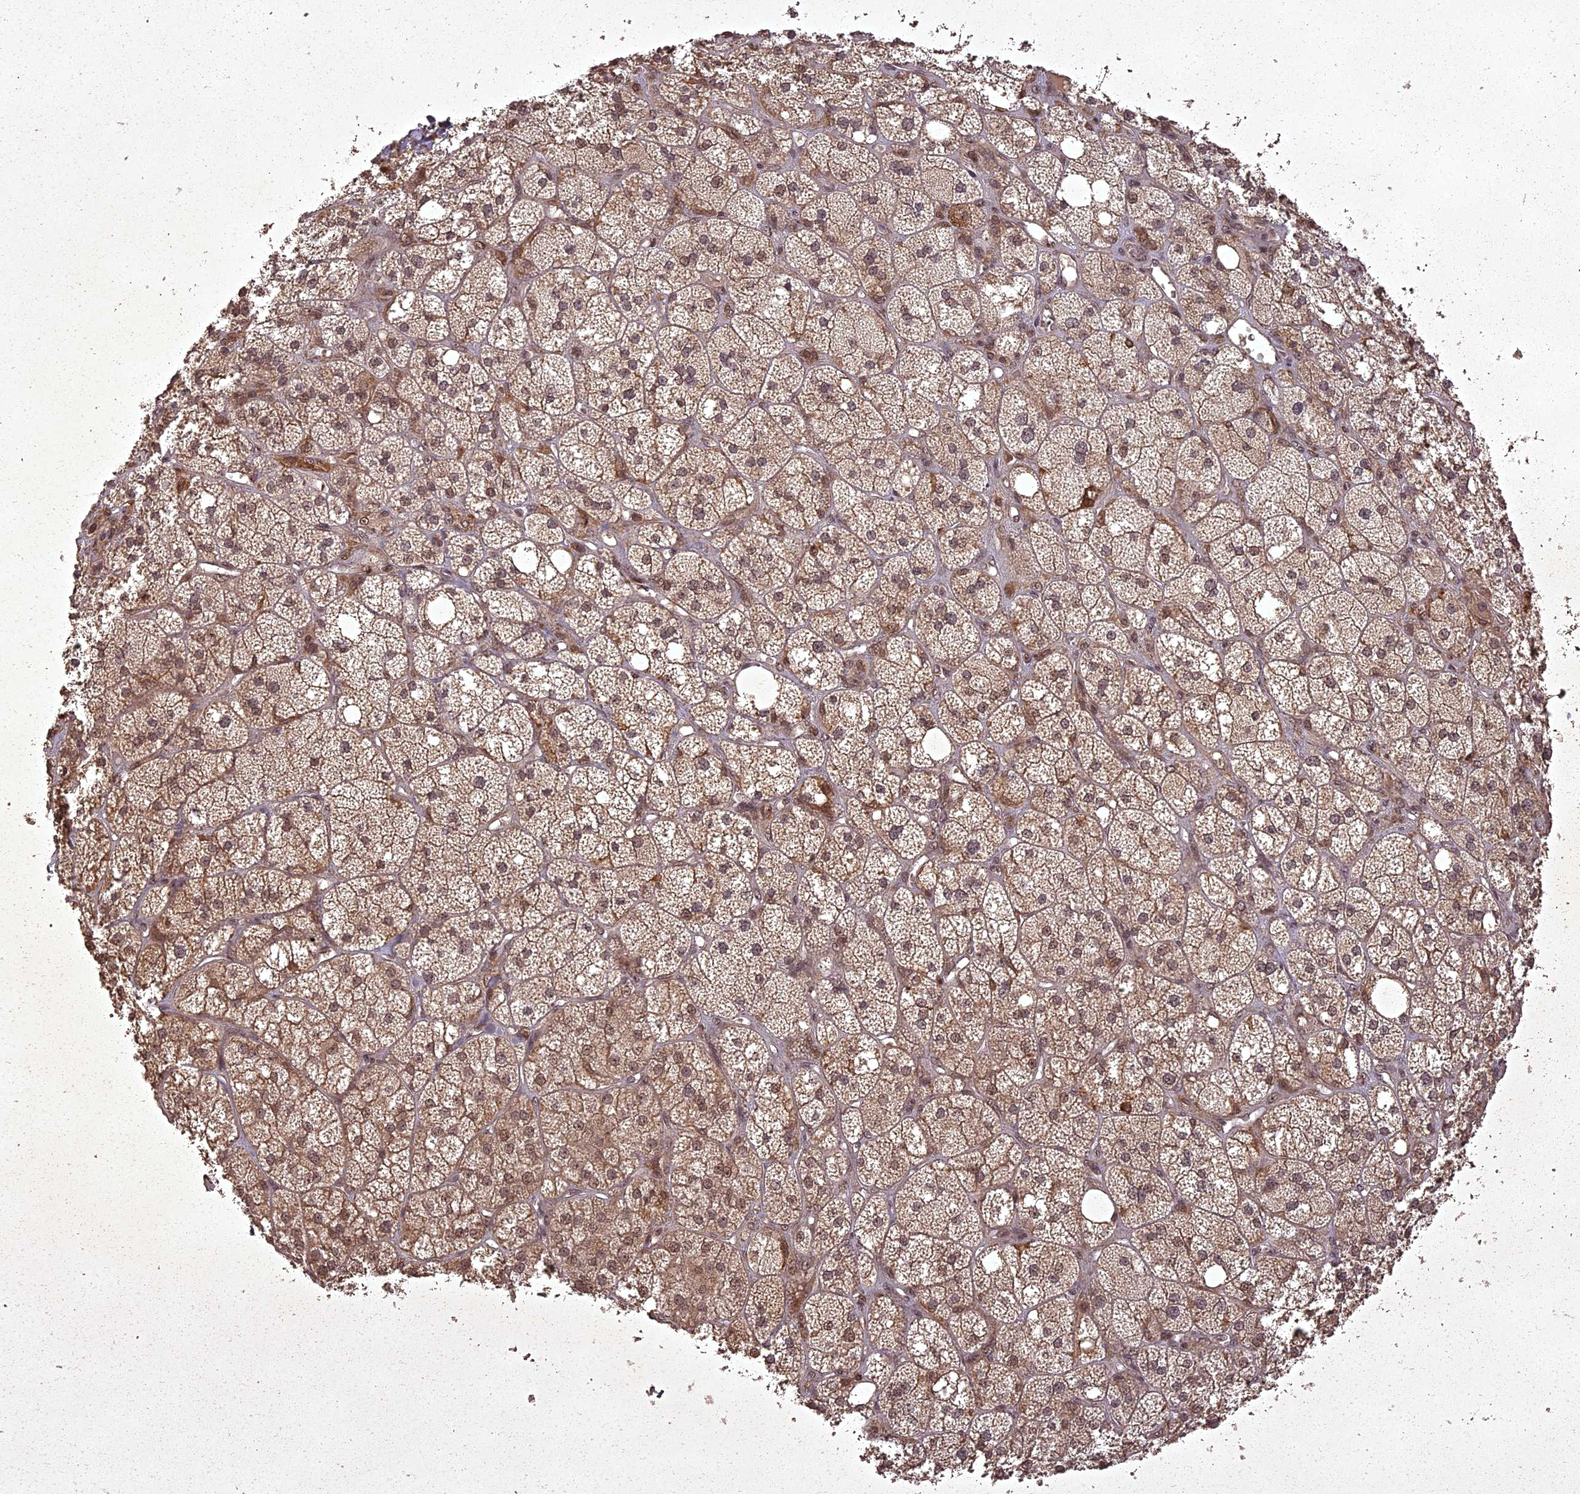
{"staining": {"intensity": "moderate", "quantity": "25%-75%", "location": "cytoplasmic/membranous,nuclear"}, "tissue": "adrenal gland", "cell_type": "Glandular cells", "image_type": "normal", "snomed": [{"axis": "morphology", "description": "Normal tissue, NOS"}, {"axis": "topography", "description": "Adrenal gland"}], "caption": "Immunohistochemical staining of benign adrenal gland displays moderate cytoplasmic/membranous,nuclear protein positivity in about 25%-75% of glandular cells.", "gene": "ING5", "patient": {"sex": "male", "age": 61}}